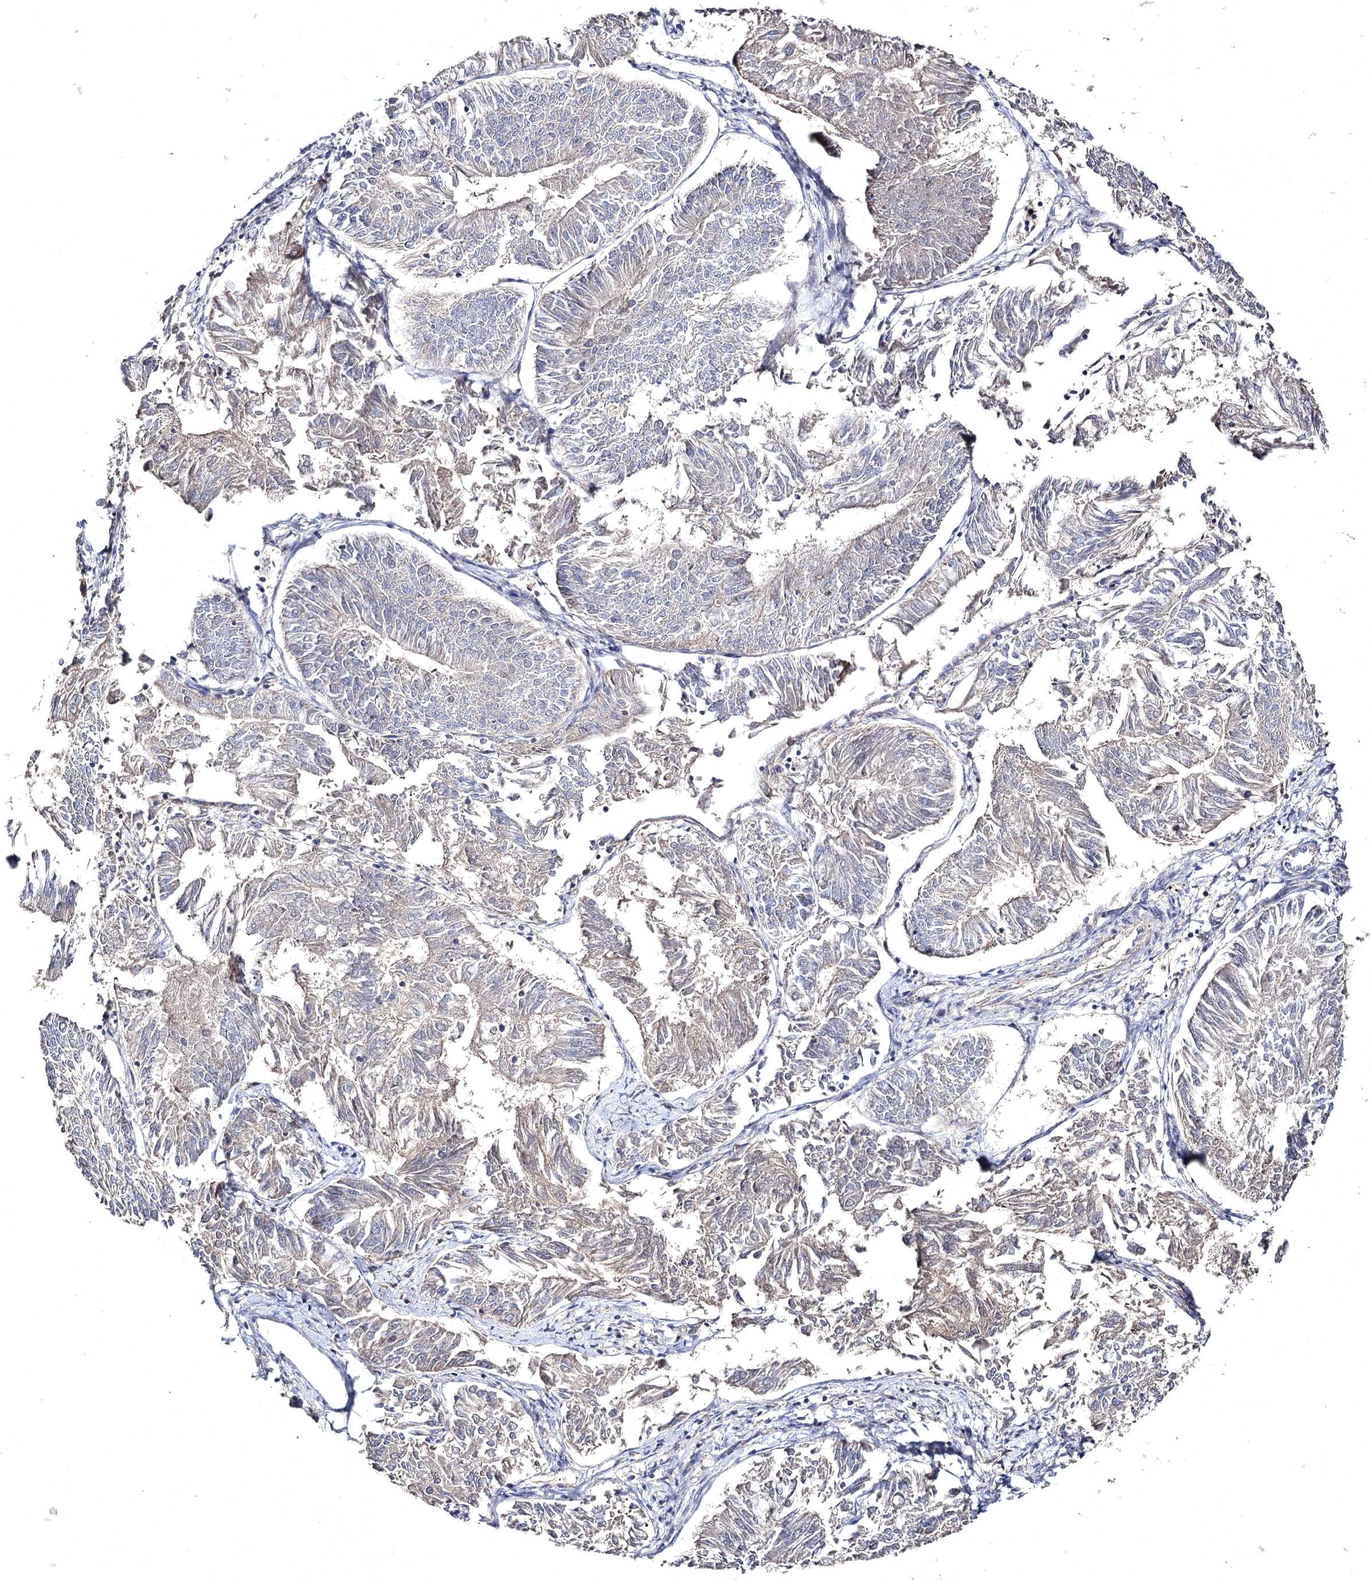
{"staining": {"intensity": "negative", "quantity": "none", "location": "none"}, "tissue": "endometrial cancer", "cell_type": "Tumor cells", "image_type": "cancer", "snomed": [{"axis": "morphology", "description": "Adenocarcinoma, NOS"}, {"axis": "topography", "description": "Endometrium"}], "caption": "There is no significant staining in tumor cells of endometrial cancer.", "gene": "SEMA4G", "patient": {"sex": "female", "age": 58}}